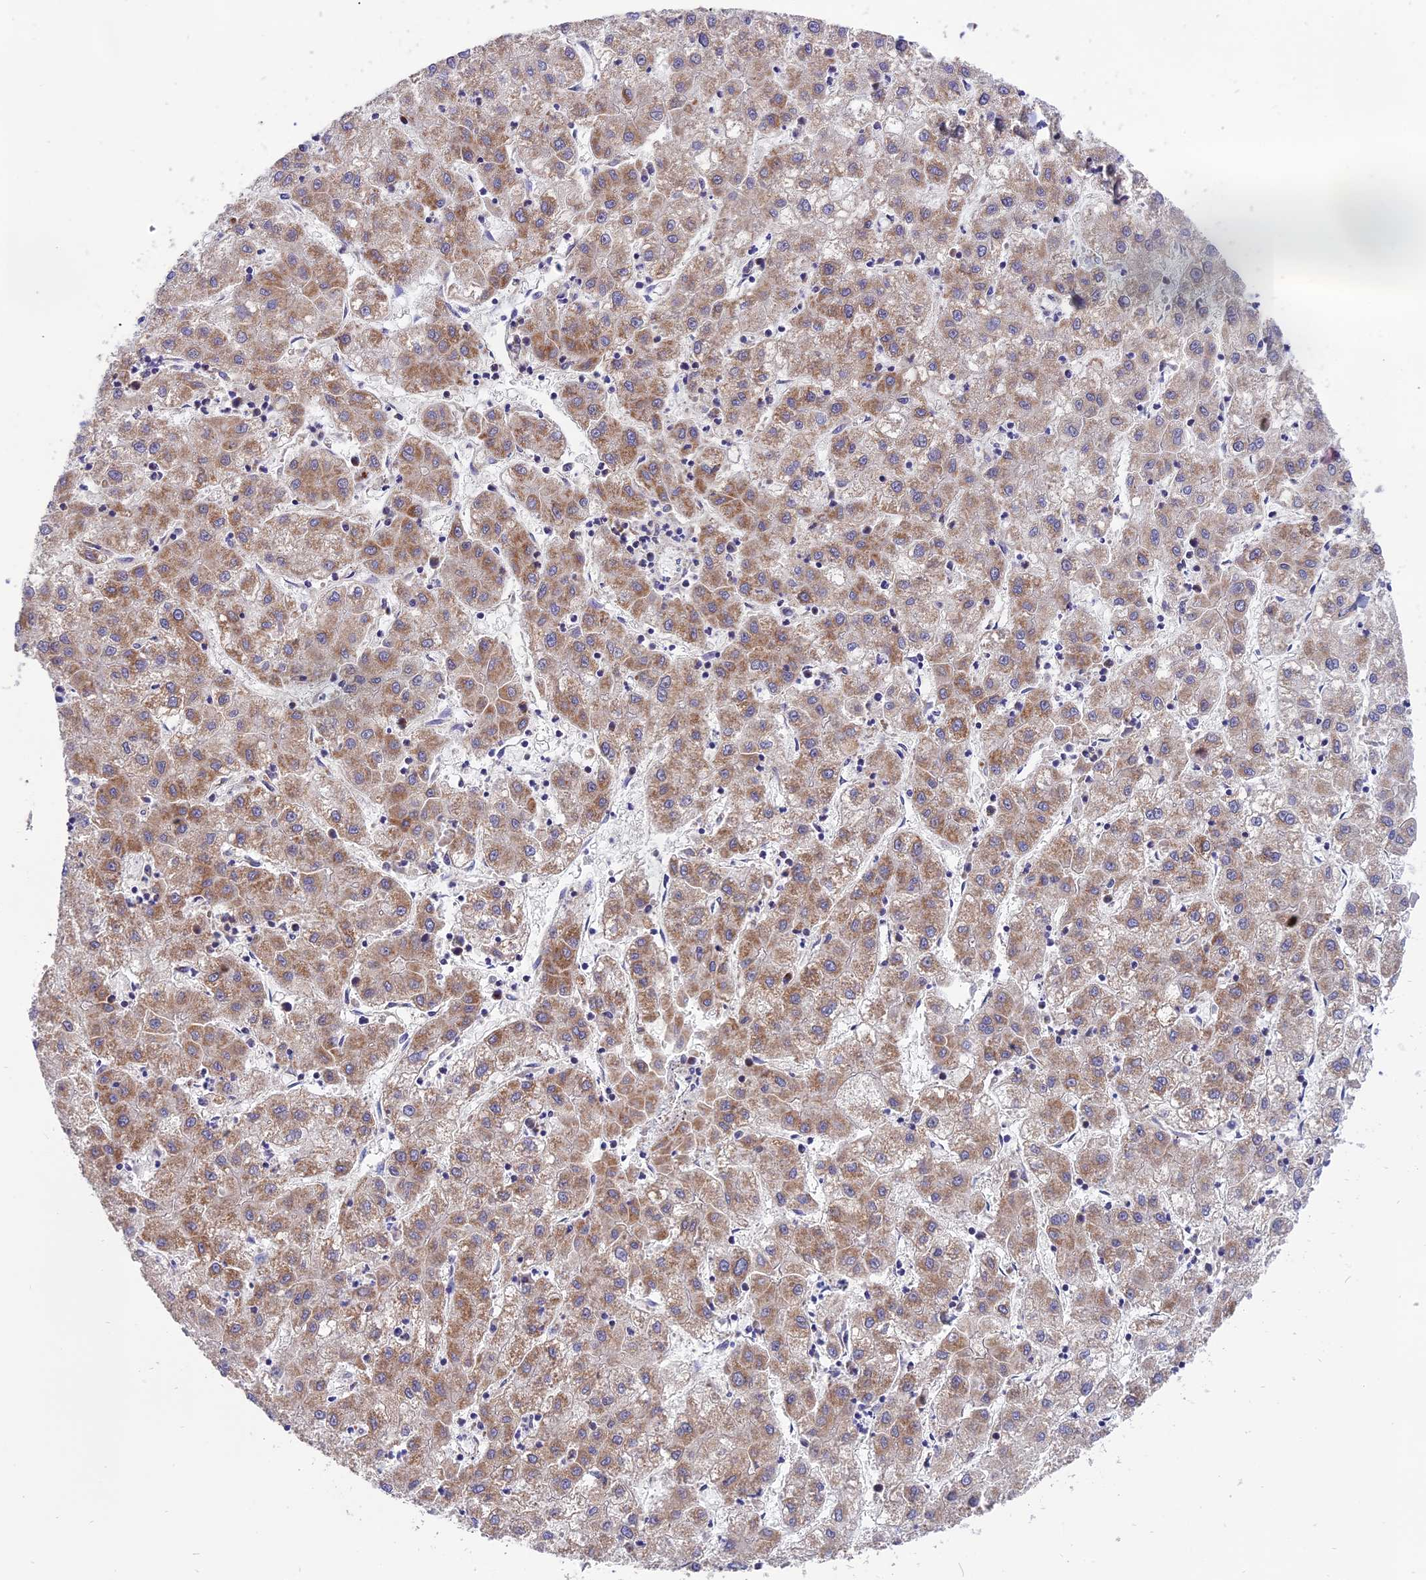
{"staining": {"intensity": "moderate", "quantity": ">75%", "location": "cytoplasmic/membranous"}, "tissue": "liver cancer", "cell_type": "Tumor cells", "image_type": "cancer", "snomed": [{"axis": "morphology", "description": "Carcinoma, Hepatocellular, NOS"}, {"axis": "topography", "description": "Liver"}], "caption": "Tumor cells show moderate cytoplasmic/membranous staining in approximately >75% of cells in liver hepatocellular carcinoma.", "gene": "MRPS34", "patient": {"sex": "male", "age": 72}}